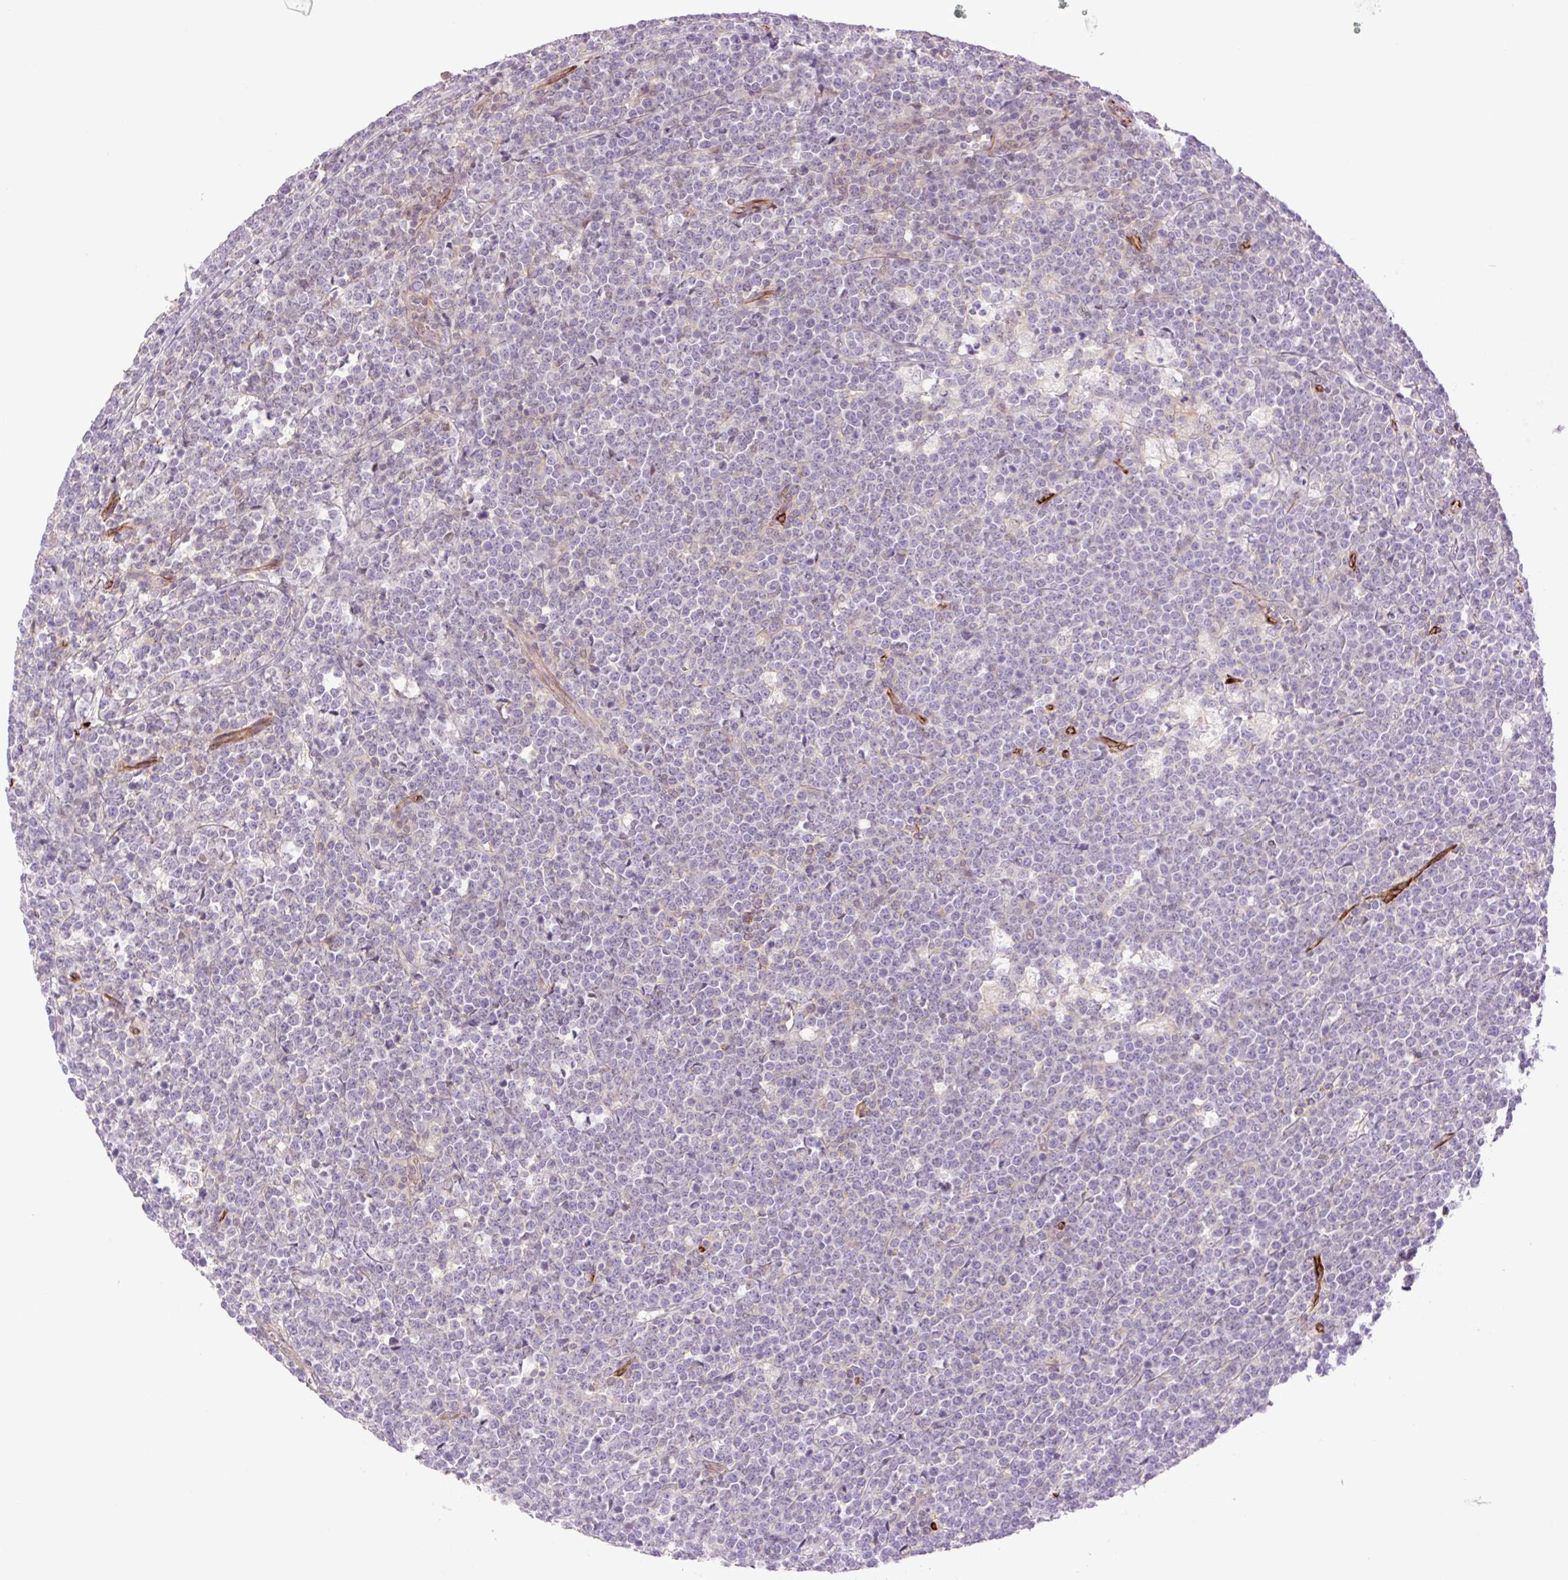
{"staining": {"intensity": "negative", "quantity": "none", "location": "none"}, "tissue": "lymphoma", "cell_type": "Tumor cells", "image_type": "cancer", "snomed": [{"axis": "morphology", "description": "Malignant lymphoma, non-Hodgkin's type, High grade"}, {"axis": "topography", "description": "Small intestine"}], "caption": "Immunohistochemistry photomicrograph of neoplastic tissue: malignant lymphoma, non-Hodgkin's type (high-grade) stained with DAB (3,3'-diaminobenzidine) exhibits no significant protein staining in tumor cells.", "gene": "ZFYVE21", "patient": {"sex": "male", "age": 8}}